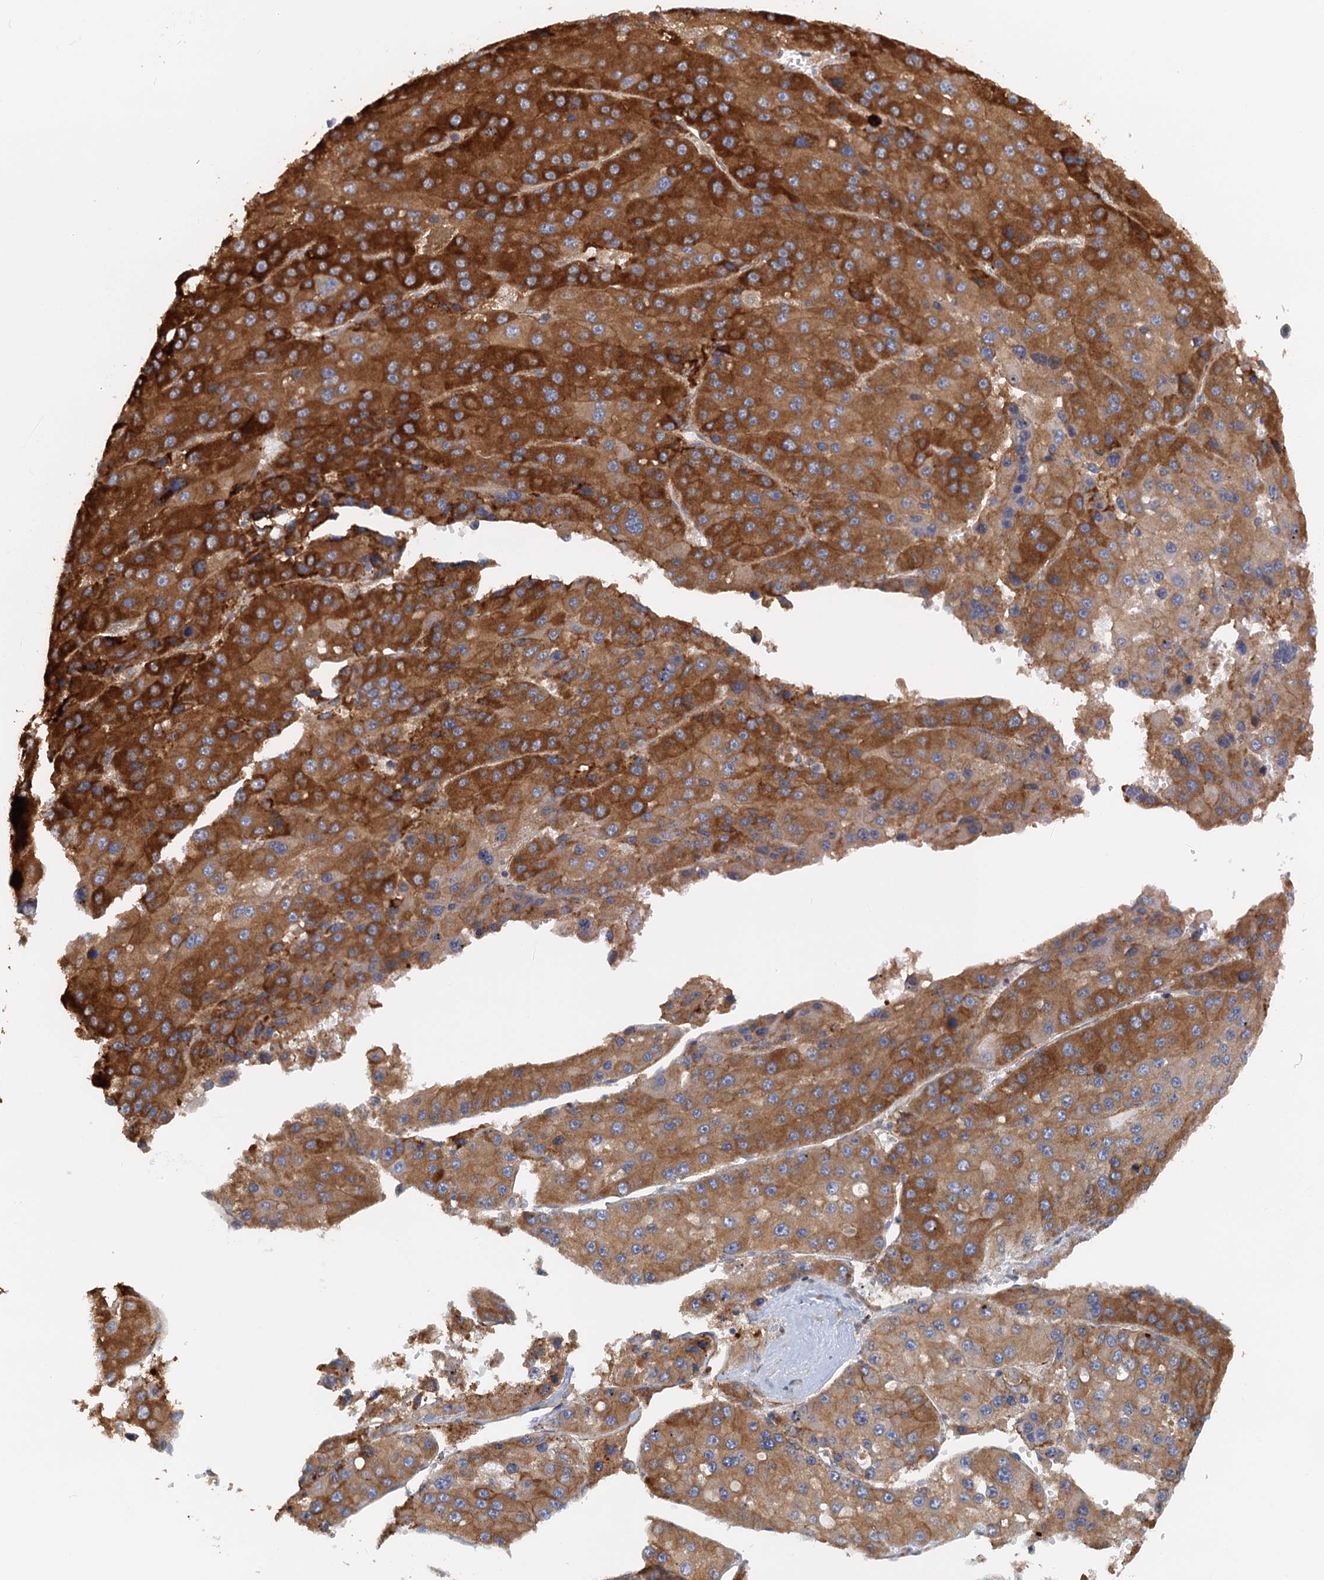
{"staining": {"intensity": "strong", "quantity": ">75%", "location": "cytoplasmic/membranous"}, "tissue": "liver cancer", "cell_type": "Tumor cells", "image_type": "cancer", "snomed": [{"axis": "morphology", "description": "Carcinoma, Hepatocellular, NOS"}, {"axis": "topography", "description": "Liver"}], "caption": "The photomicrograph displays immunohistochemical staining of liver cancer (hepatocellular carcinoma). There is strong cytoplasmic/membranous positivity is identified in about >75% of tumor cells.", "gene": "NIPAL3", "patient": {"sex": "female", "age": 73}}